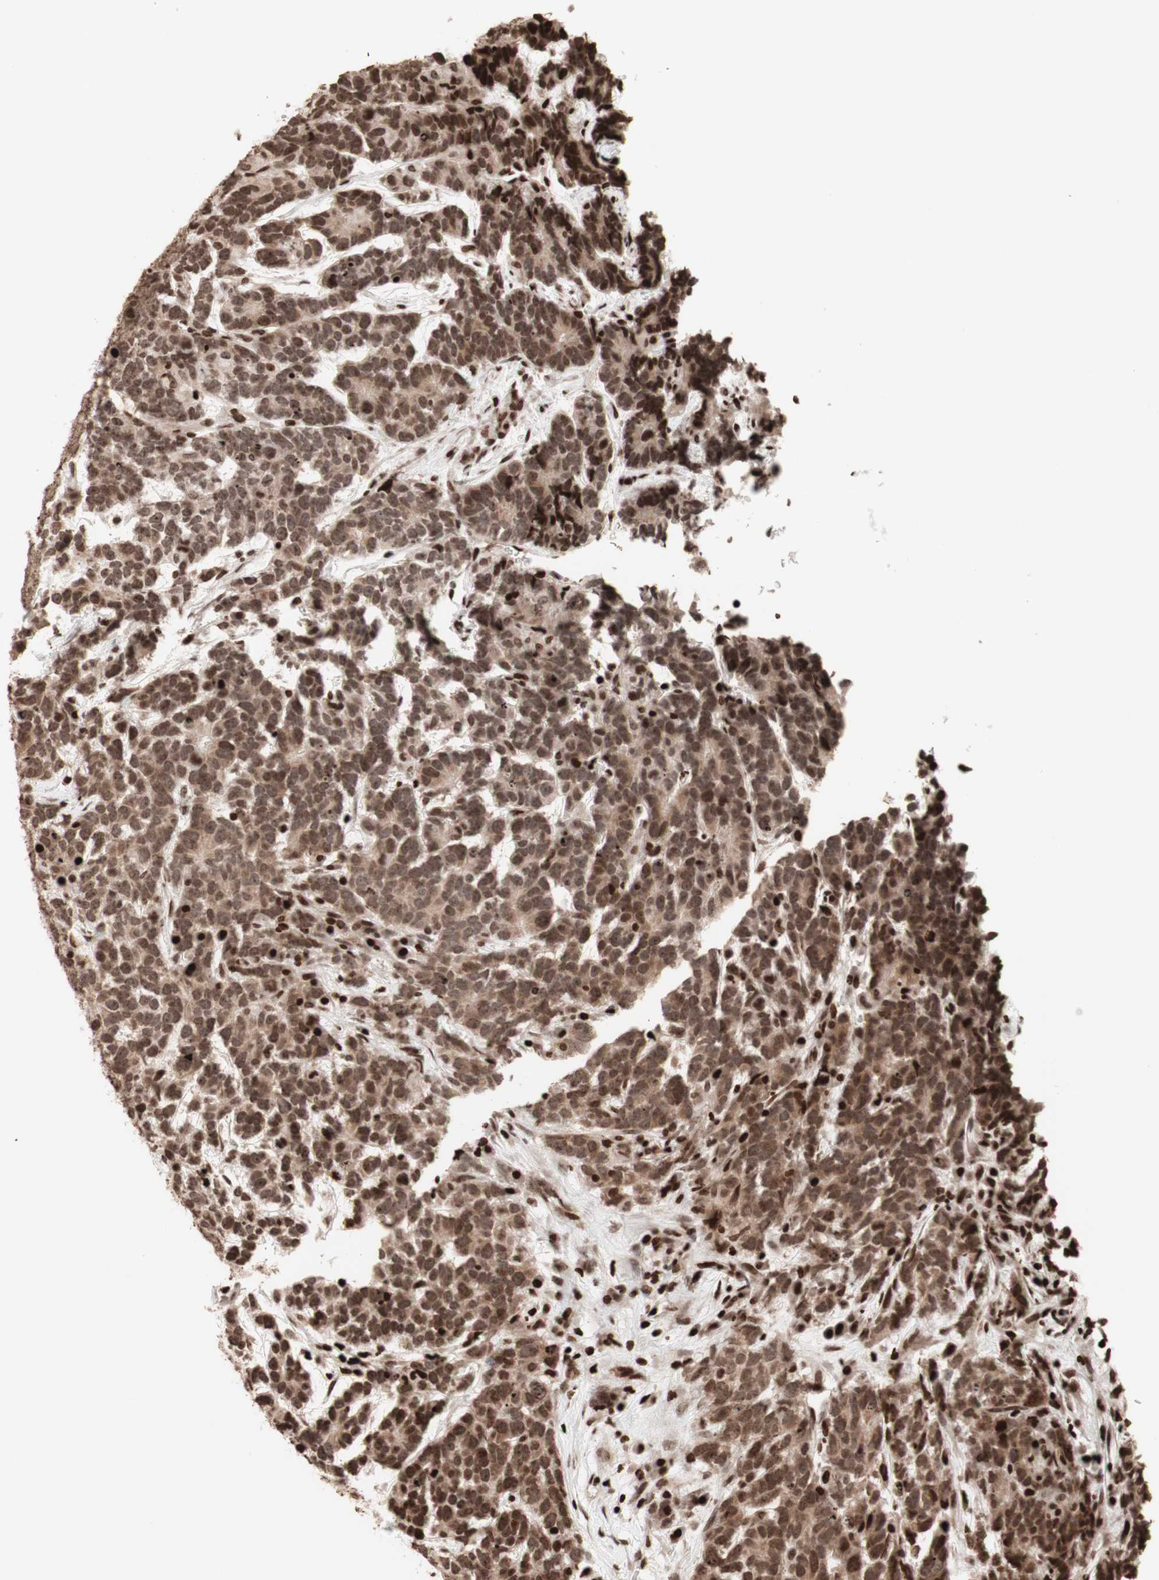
{"staining": {"intensity": "moderate", "quantity": ">75%", "location": "cytoplasmic/membranous,nuclear"}, "tissue": "testis cancer", "cell_type": "Tumor cells", "image_type": "cancer", "snomed": [{"axis": "morphology", "description": "Carcinoma, Embryonal, NOS"}, {"axis": "topography", "description": "Testis"}], "caption": "A brown stain shows moderate cytoplasmic/membranous and nuclear positivity of a protein in testis embryonal carcinoma tumor cells.", "gene": "NCAPD2", "patient": {"sex": "male", "age": 26}}